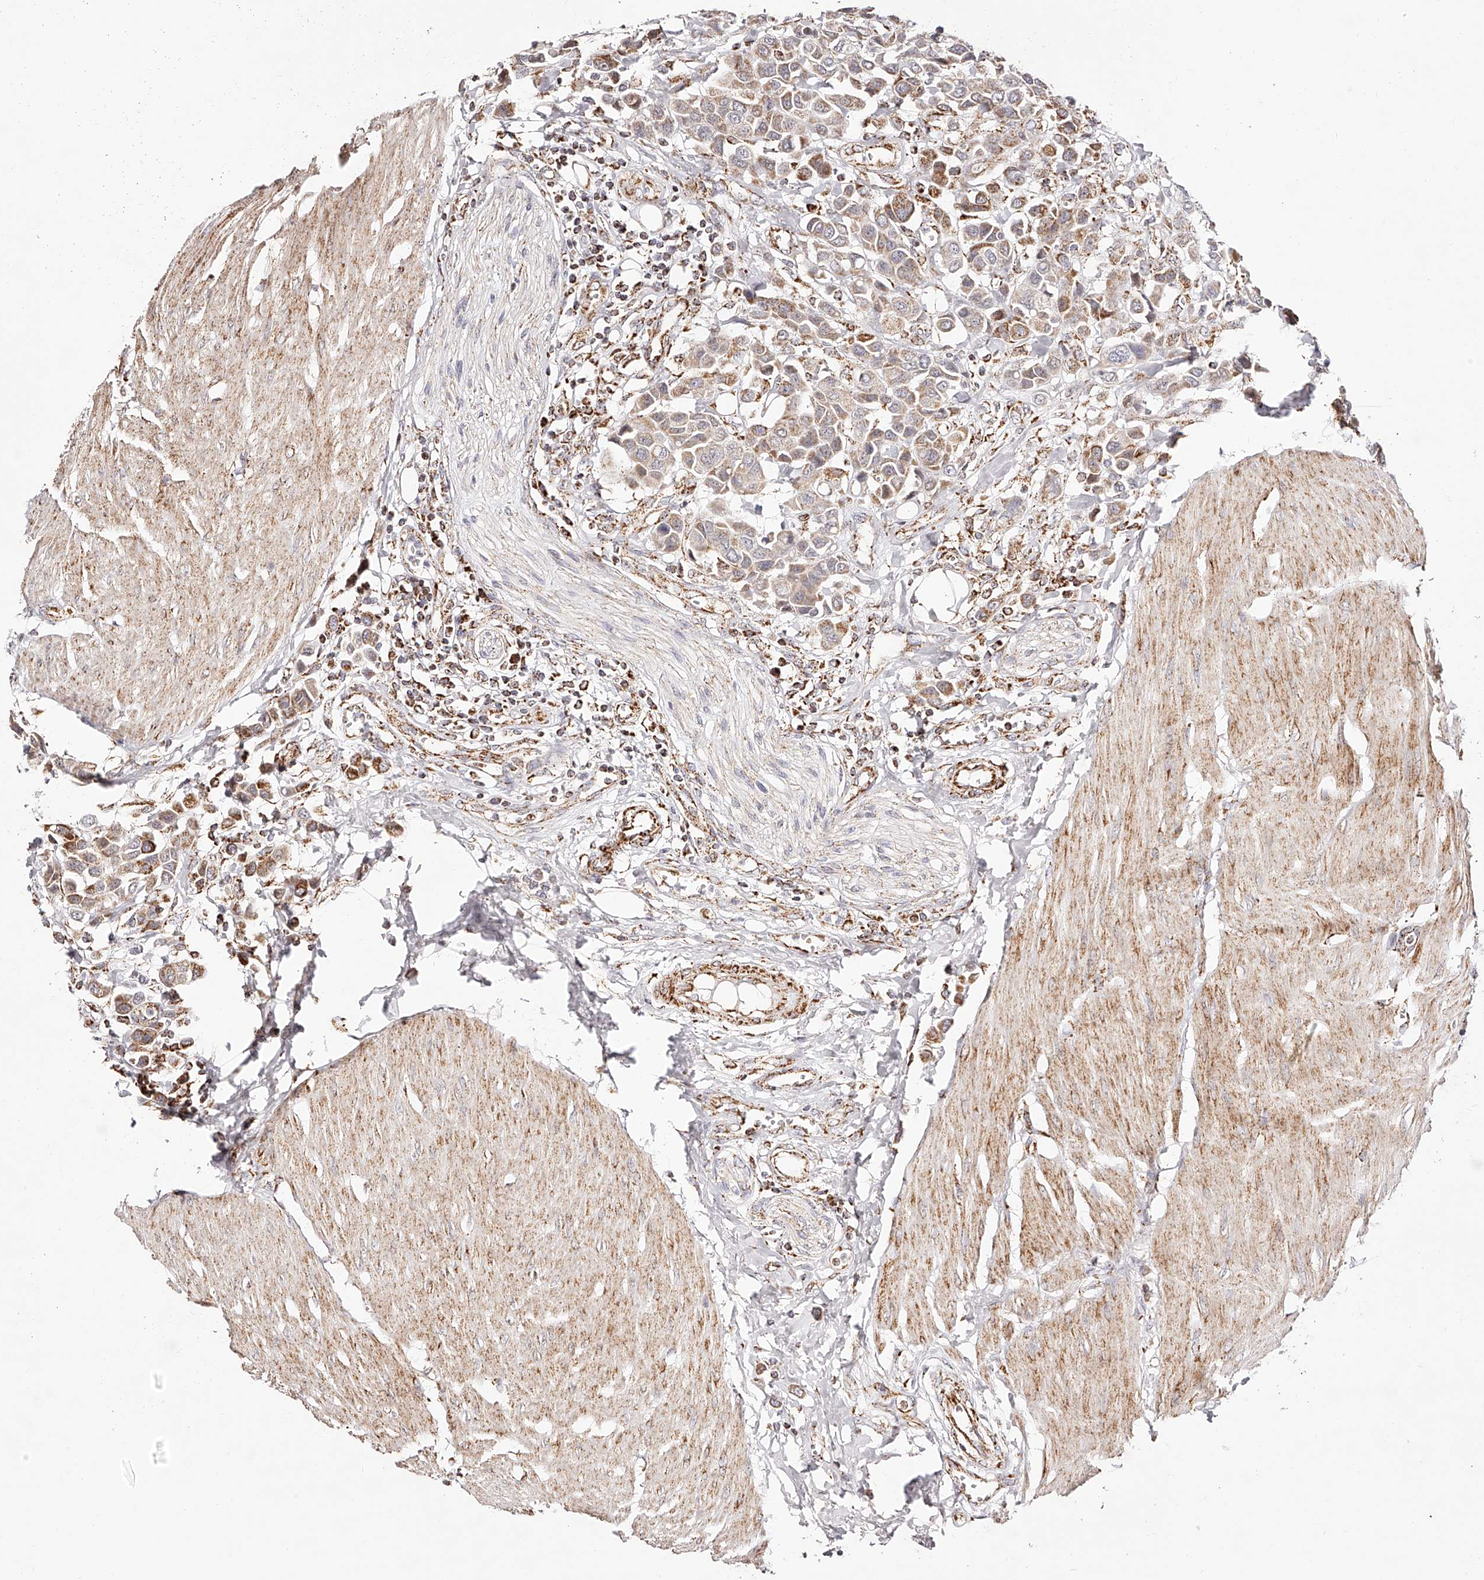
{"staining": {"intensity": "moderate", "quantity": ">75%", "location": "cytoplasmic/membranous"}, "tissue": "urothelial cancer", "cell_type": "Tumor cells", "image_type": "cancer", "snomed": [{"axis": "morphology", "description": "Urothelial carcinoma, High grade"}, {"axis": "topography", "description": "Urinary bladder"}], "caption": "High-grade urothelial carcinoma stained for a protein demonstrates moderate cytoplasmic/membranous positivity in tumor cells.", "gene": "NDUFV3", "patient": {"sex": "male", "age": 50}}